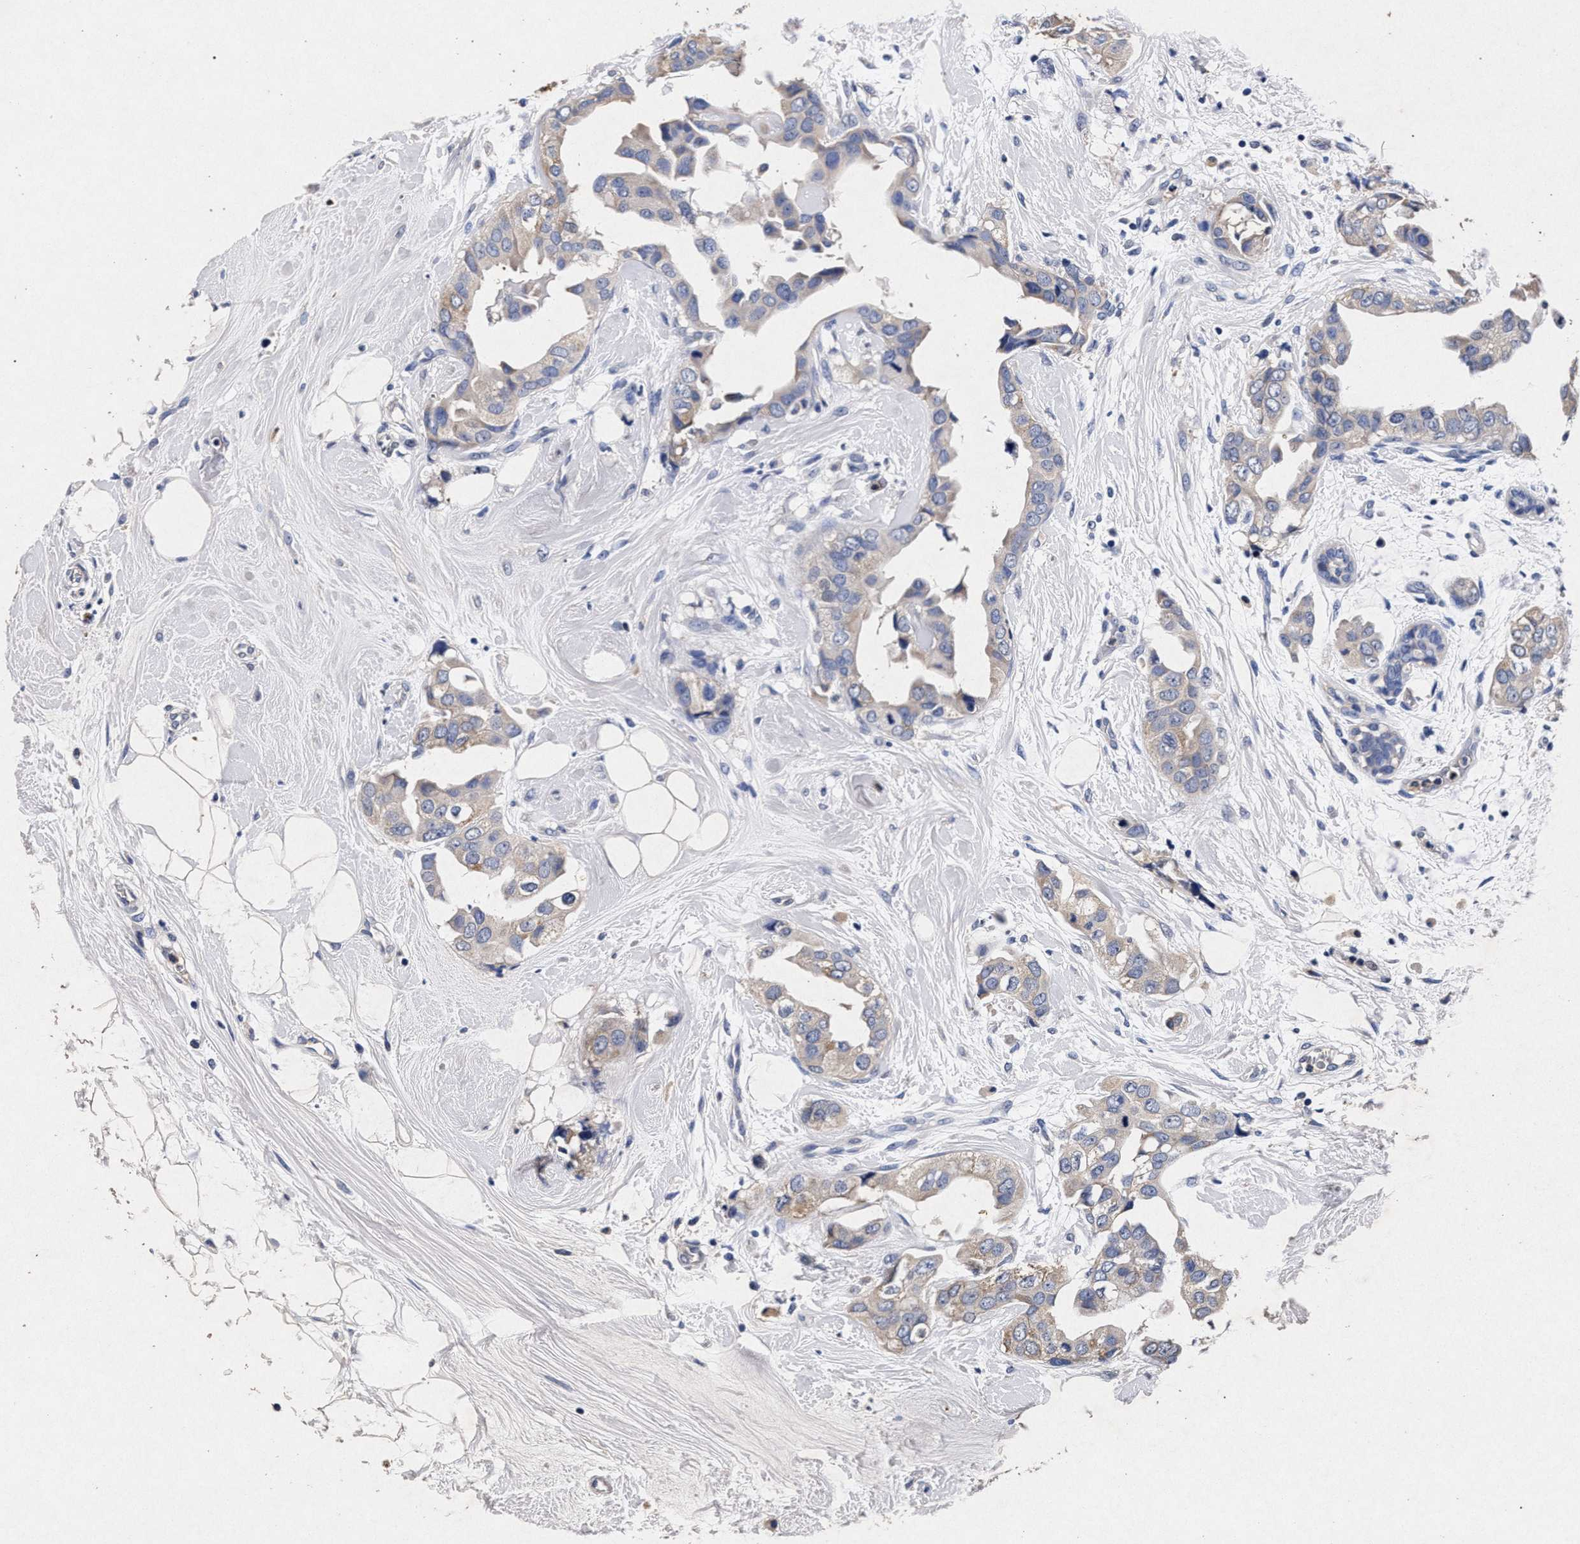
{"staining": {"intensity": "weak", "quantity": "<25%", "location": "cytoplasmic/membranous"}, "tissue": "breast cancer", "cell_type": "Tumor cells", "image_type": "cancer", "snomed": [{"axis": "morphology", "description": "Duct carcinoma"}, {"axis": "topography", "description": "Breast"}], "caption": "The photomicrograph demonstrates no significant expression in tumor cells of breast cancer. (DAB IHC visualized using brightfield microscopy, high magnification).", "gene": "ATP1A2", "patient": {"sex": "female", "age": 40}}